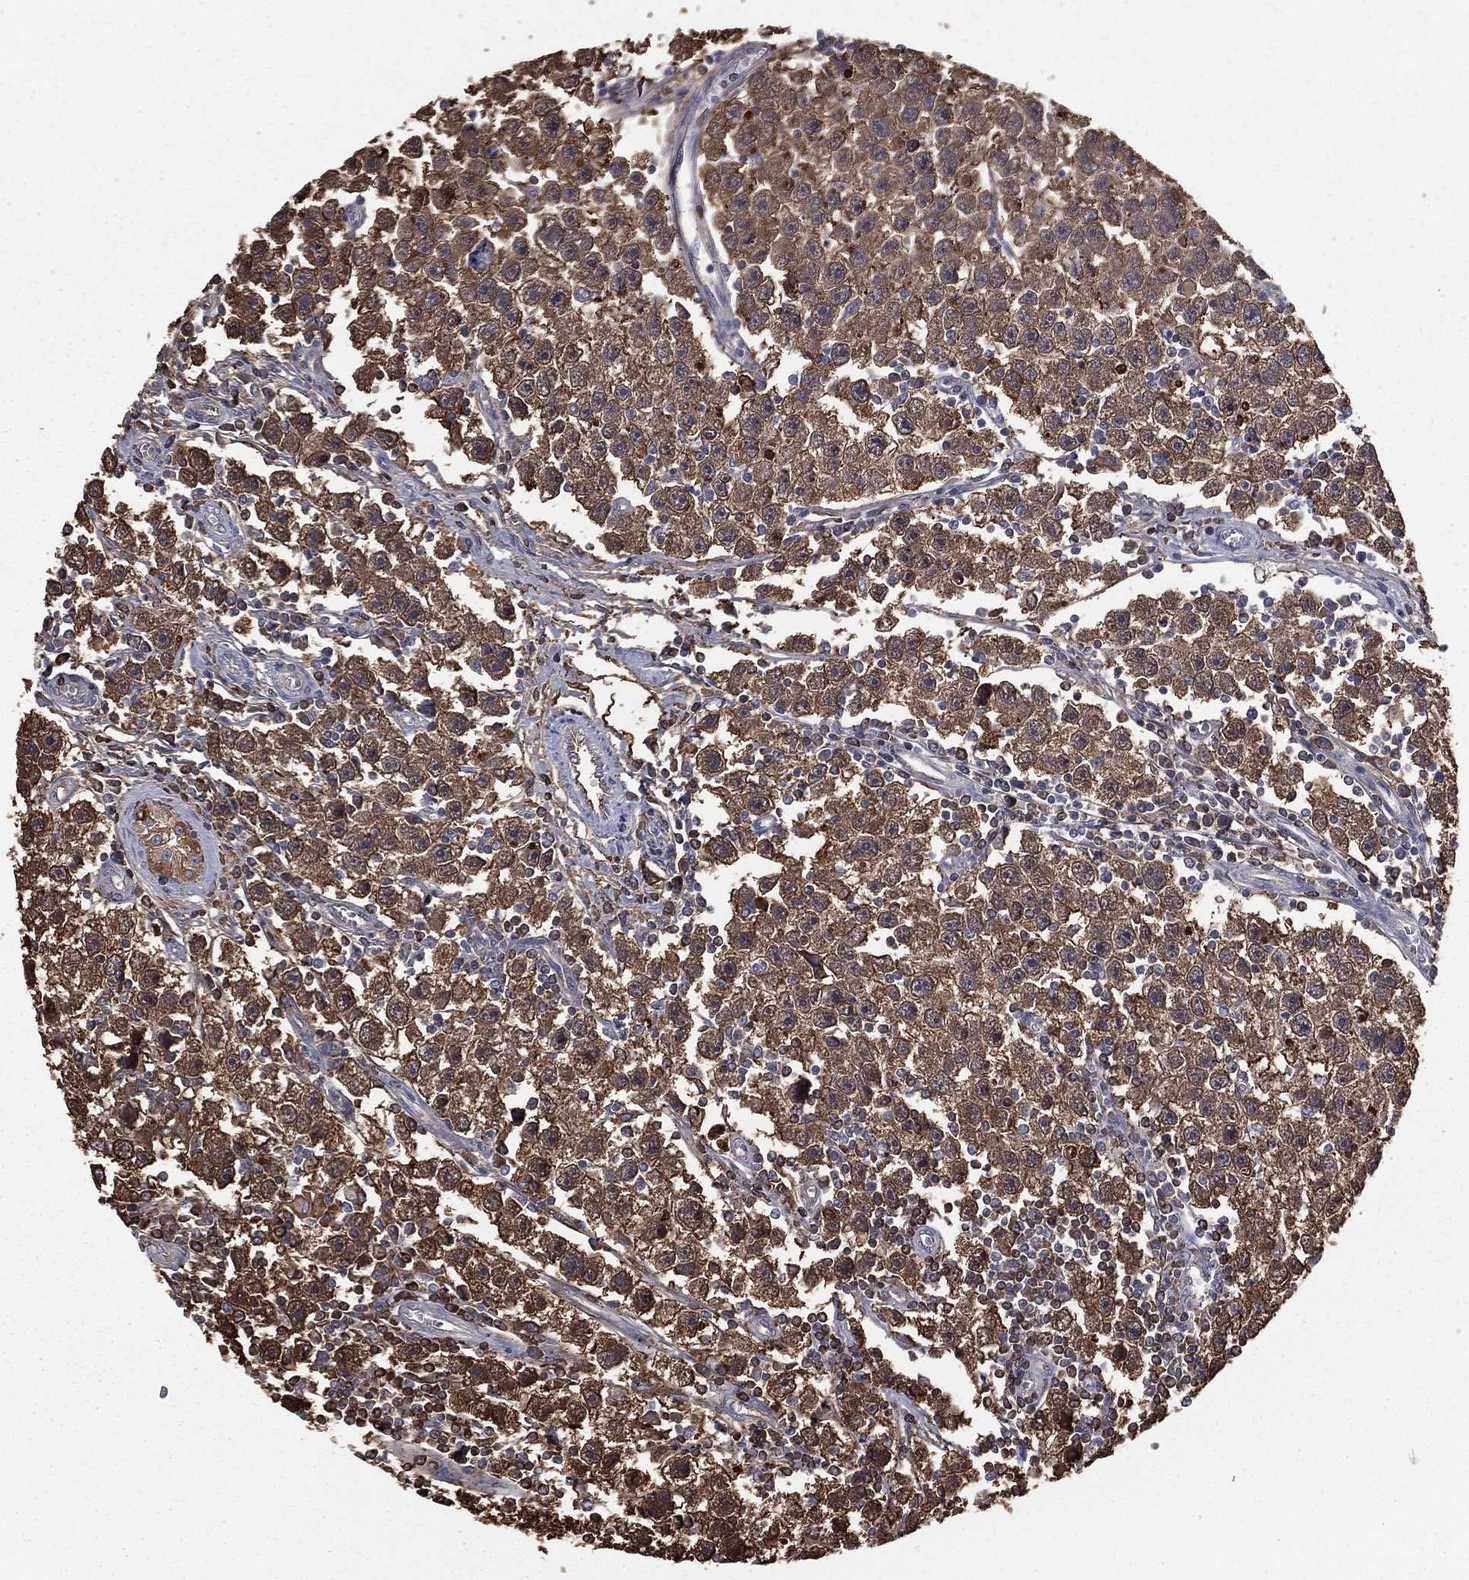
{"staining": {"intensity": "strong", "quantity": ">75%", "location": "cytoplasmic/membranous"}, "tissue": "testis cancer", "cell_type": "Tumor cells", "image_type": "cancer", "snomed": [{"axis": "morphology", "description": "Seminoma, NOS"}, {"axis": "topography", "description": "Testis"}], "caption": "Testis seminoma tissue exhibits strong cytoplasmic/membranous positivity in approximately >75% of tumor cells, visualized by immunohistochemistry.", "gene": "TBC1D2", "patient": {"sex": "male", "age": 30}}